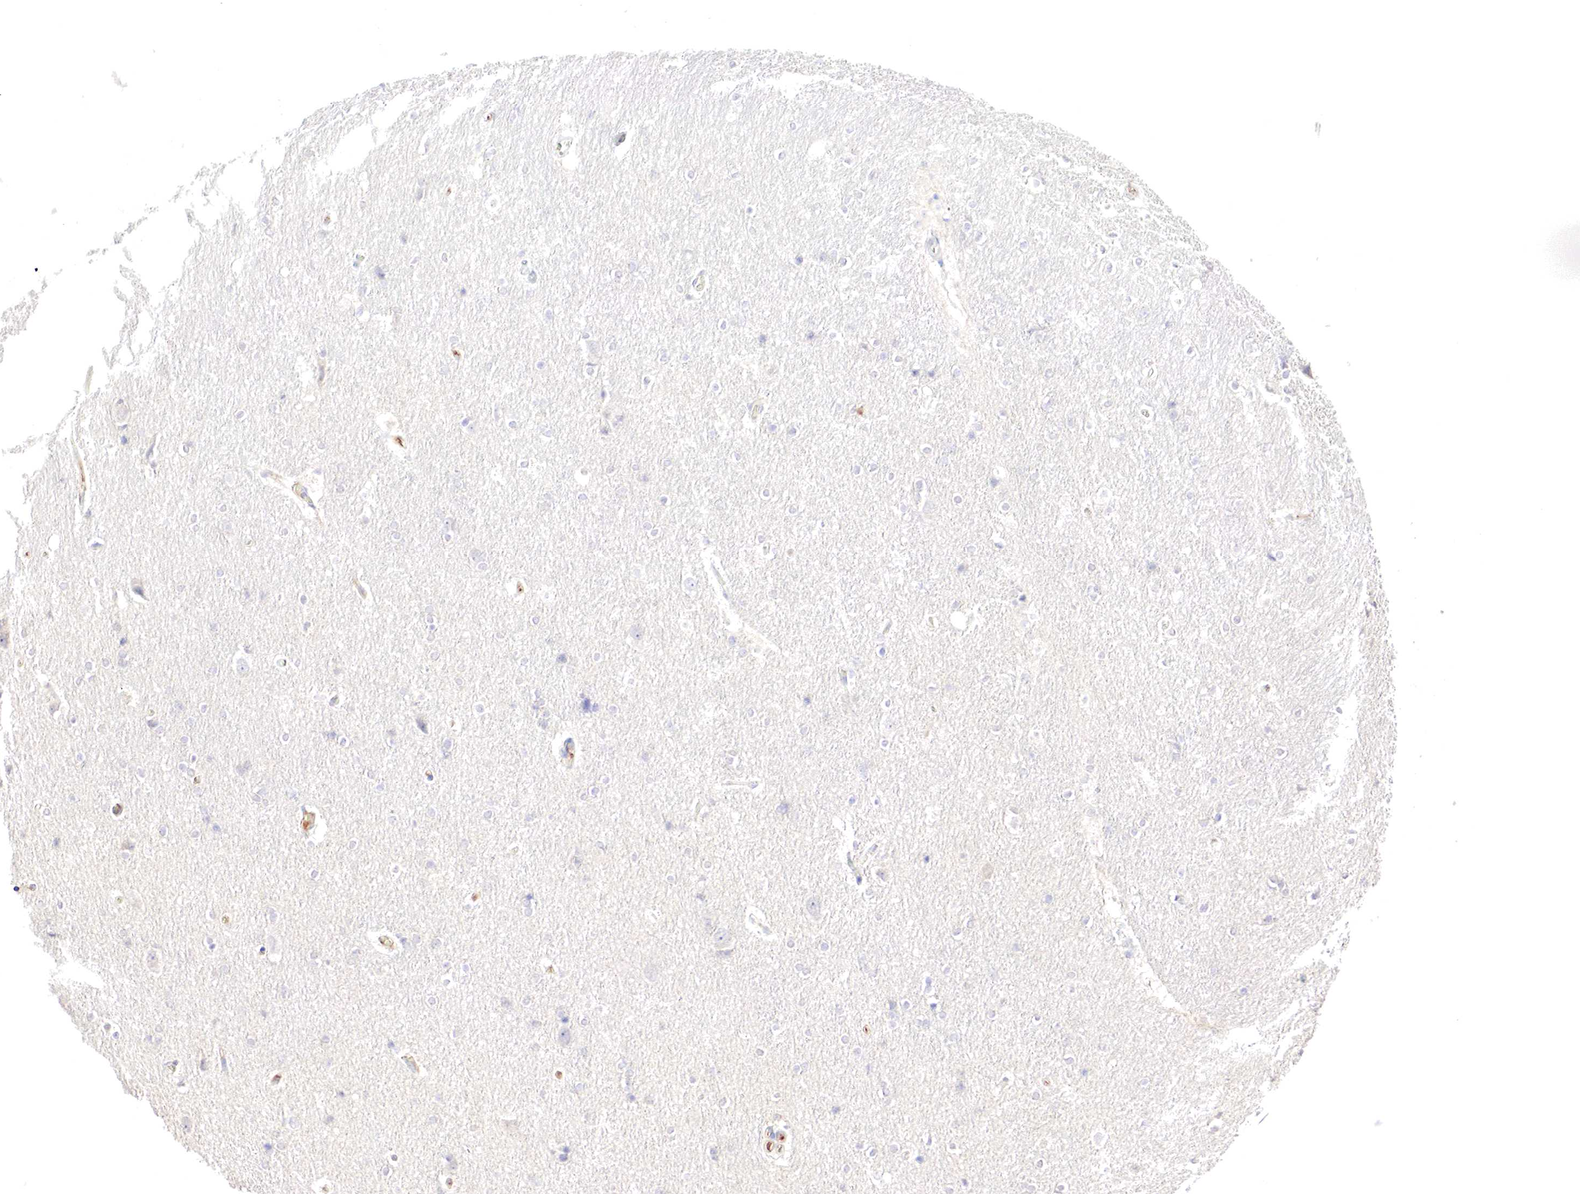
{"staining": {"intensity": "negative", "quantity": "none", "location": "none"}, "tissue": "hippocampus", "cell_type": "Glial cells", "image_type": "normal", "snomed": [{"axis": "morphology", "description": "Normal tissue, NOS"}, {"axis": "topography", "description": "Hippocampus"}], "caption": "This is a photomicrograph of immunohistochemistry (IHC) staining of benign hippocampus, which shows no staining in glial cells.", "gene": "GATA1", "patient": {"sex": "female", "age": 19}}